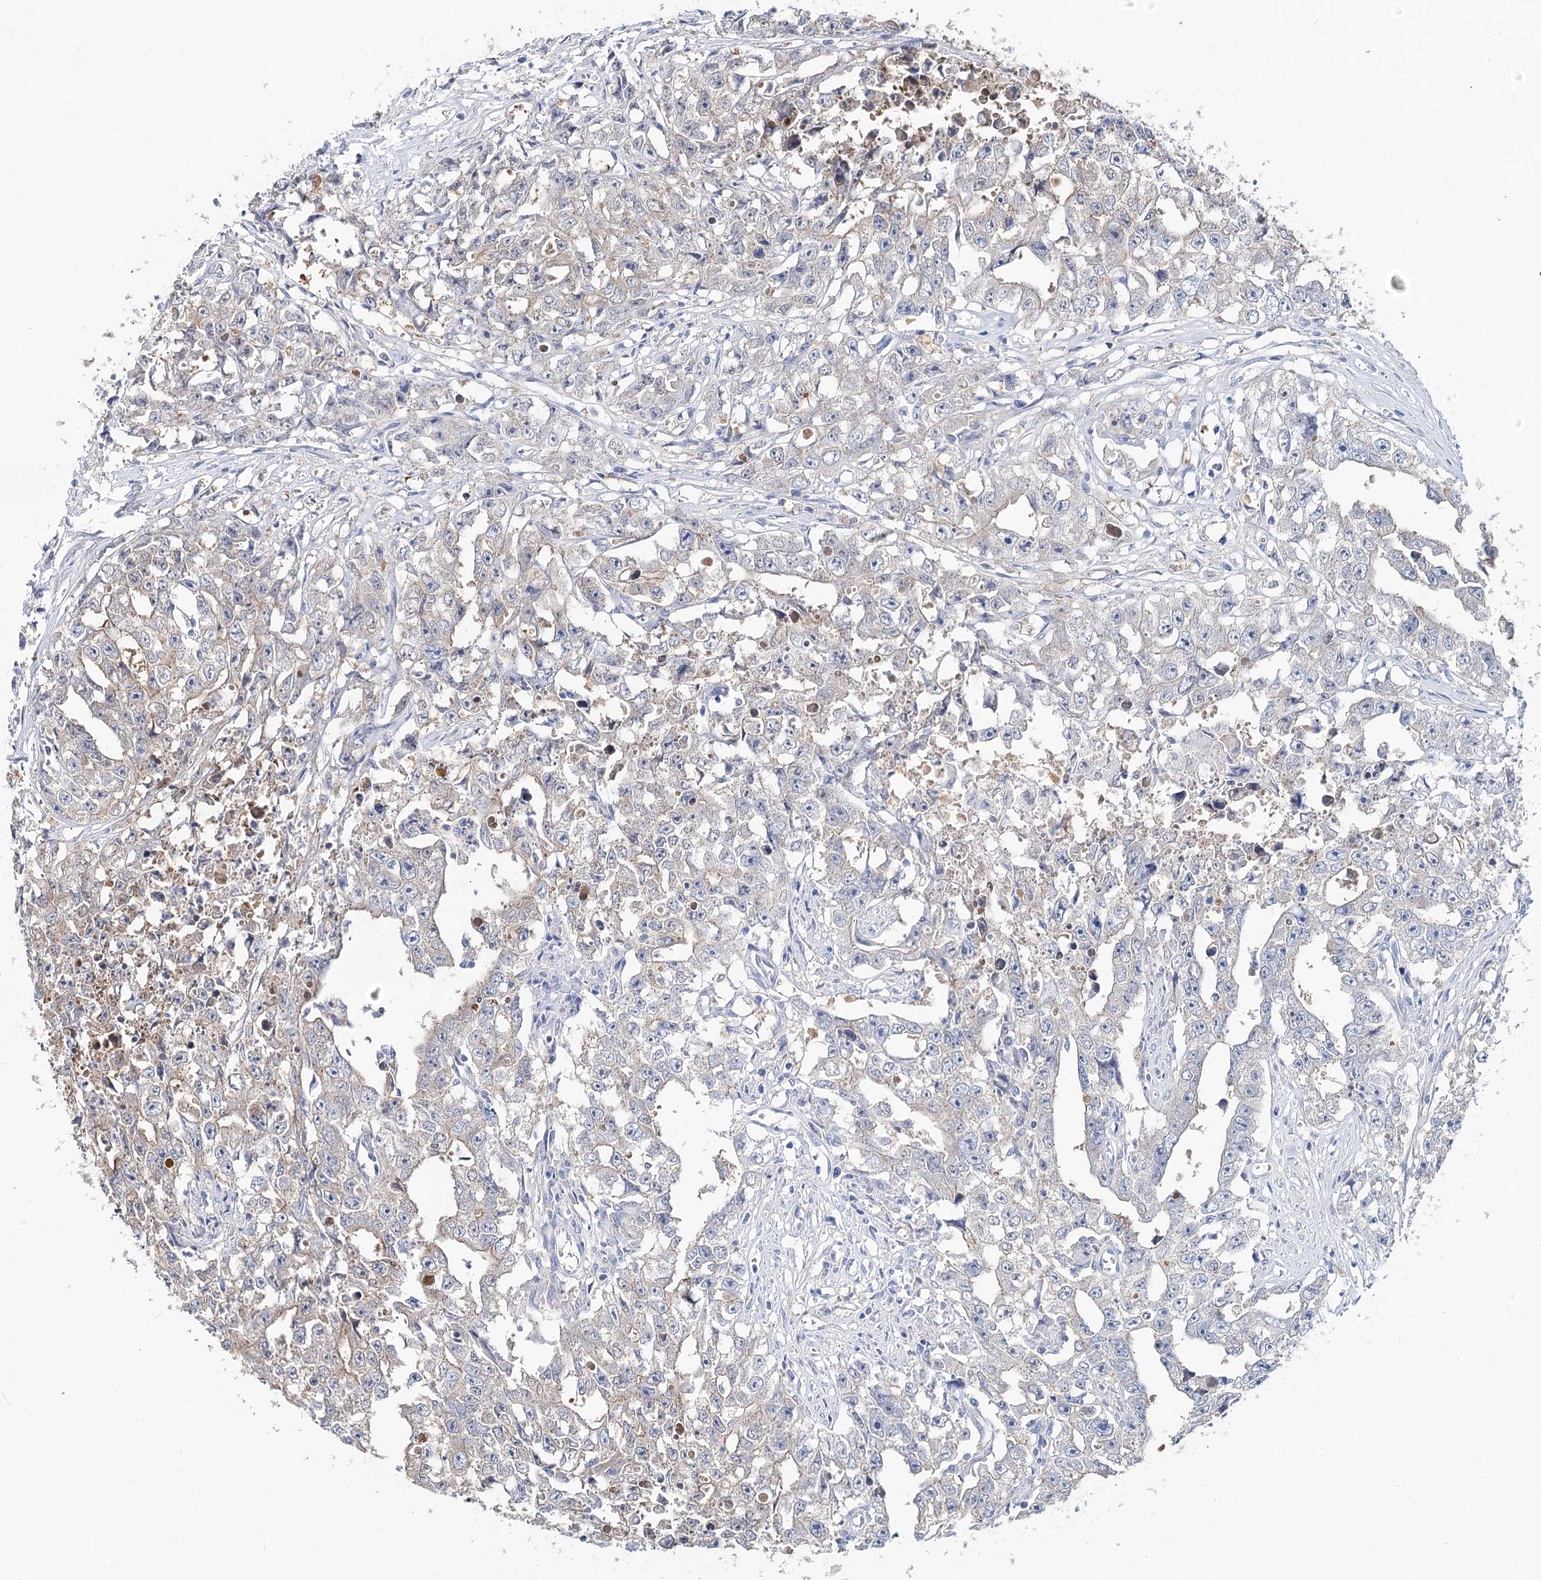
{"staining": {"intensity": "negative", "quantity": "none", "location": "none"}, "tissue": "testis cancer", "cell_type": "Tumor cells", "image_type": "cancer", "snomed": [{"axis": "morphology", "description": "Seminoma, NOS"}, {"axis": "morphology", "description": "Carcinoma, Embryonal, NOS"}, {"axis": "topography", "description": "Testis"}], "caption": "Photomicrograph shows no significant protein expression in tumor cells of testis cancer.", "gene": "UGP2", "patient": {"sex": "male", "age": 43}}